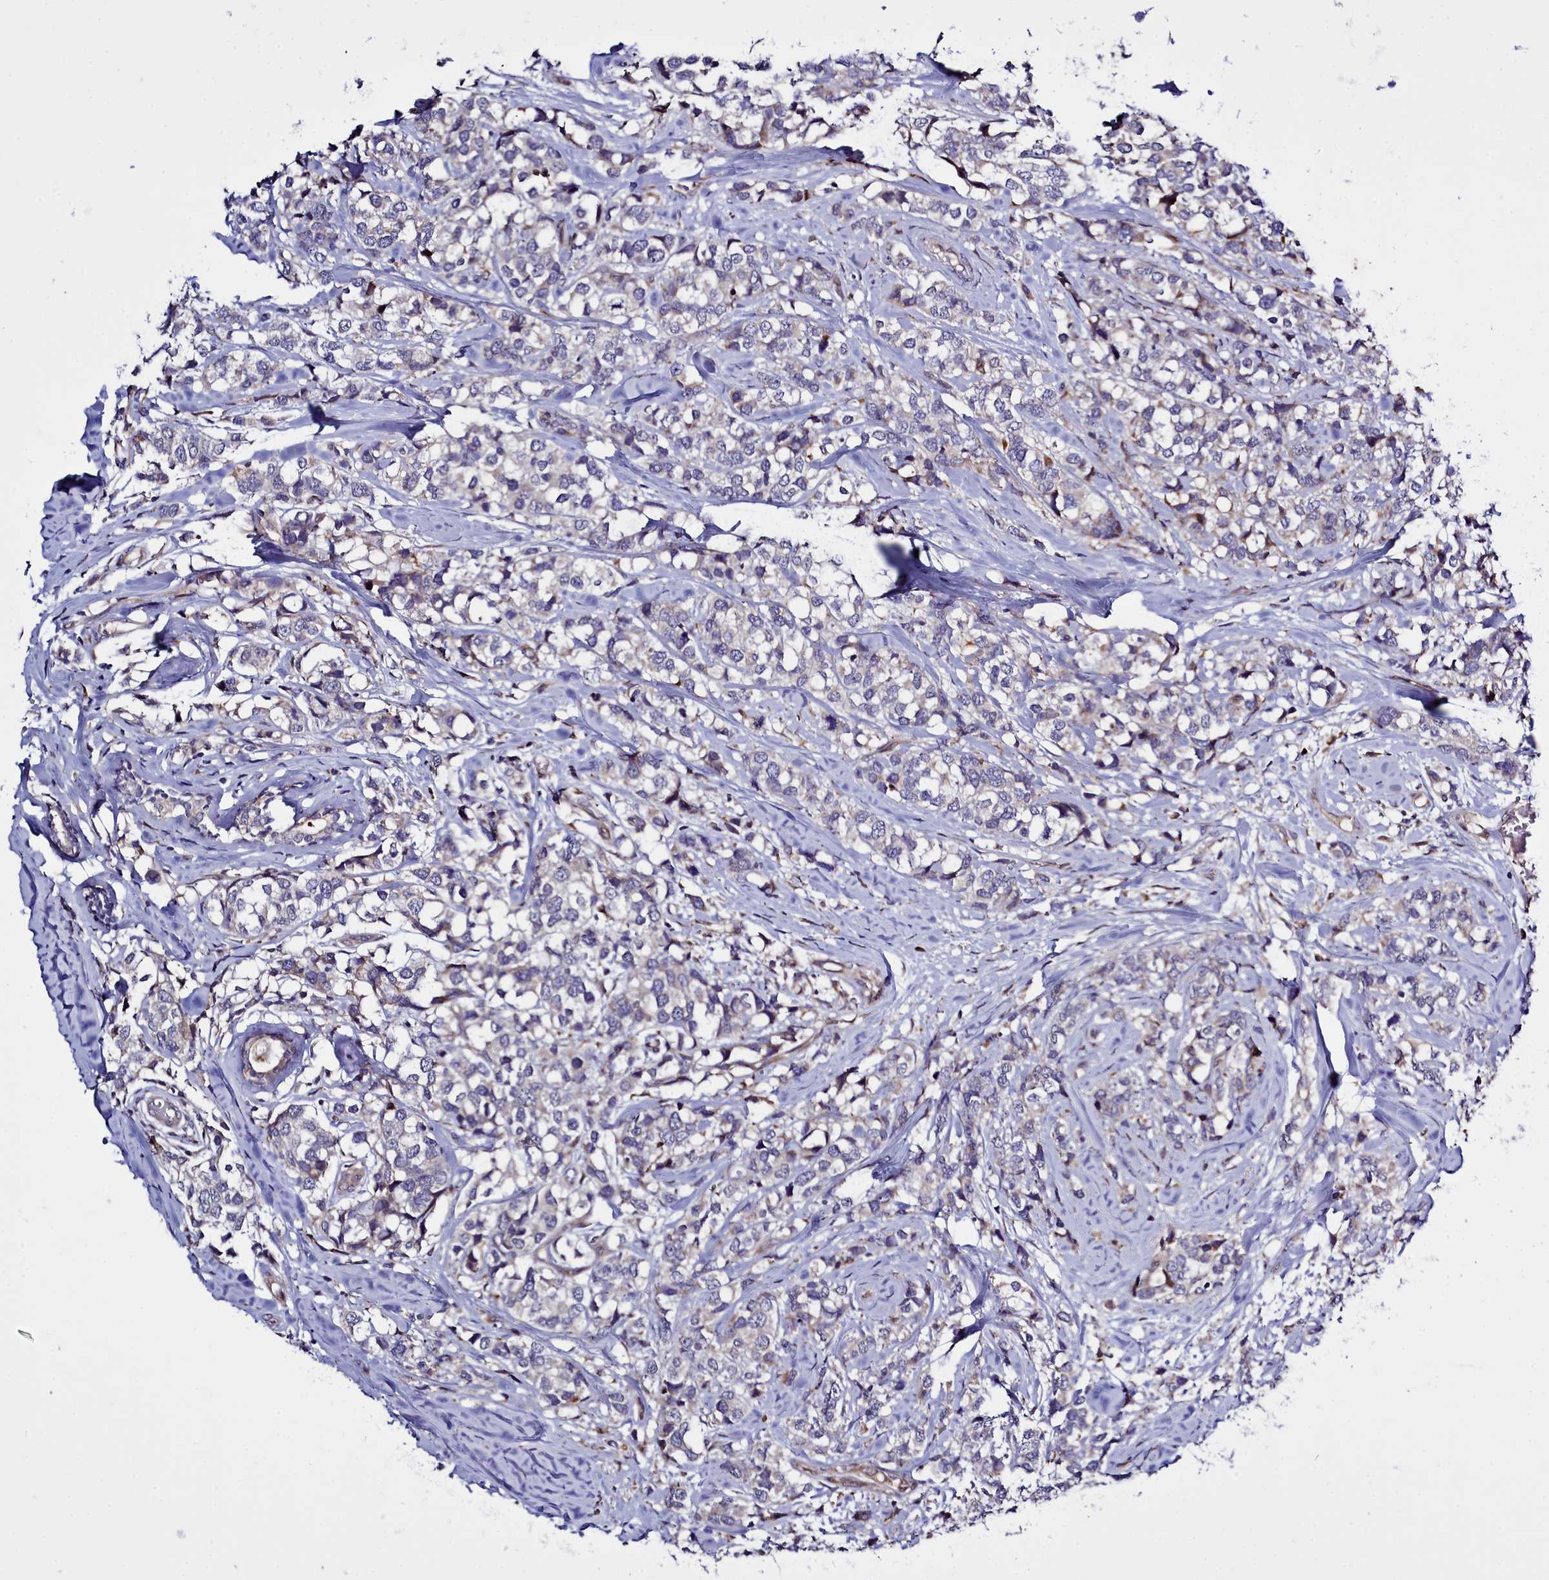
{"staining": {"intensity": "negative", "quantity": "none", "location": "none"}, "tissue": "breast cancer", "cell_type": "Tumor cells", "image_type": "cancer", "snomed": [{"axis": "morphology", "description": "Lobular carcinoma"}, {"axis": "topography", "description": "Breast"}], "caption": "There is no significant positivity in tumor cells of lobular carcinoma (breast). (DAB immunohistochemistry (IHC), high magnification).", "gene": "RAPGEF4", "patient": {"sex": "female", "age": 59}}